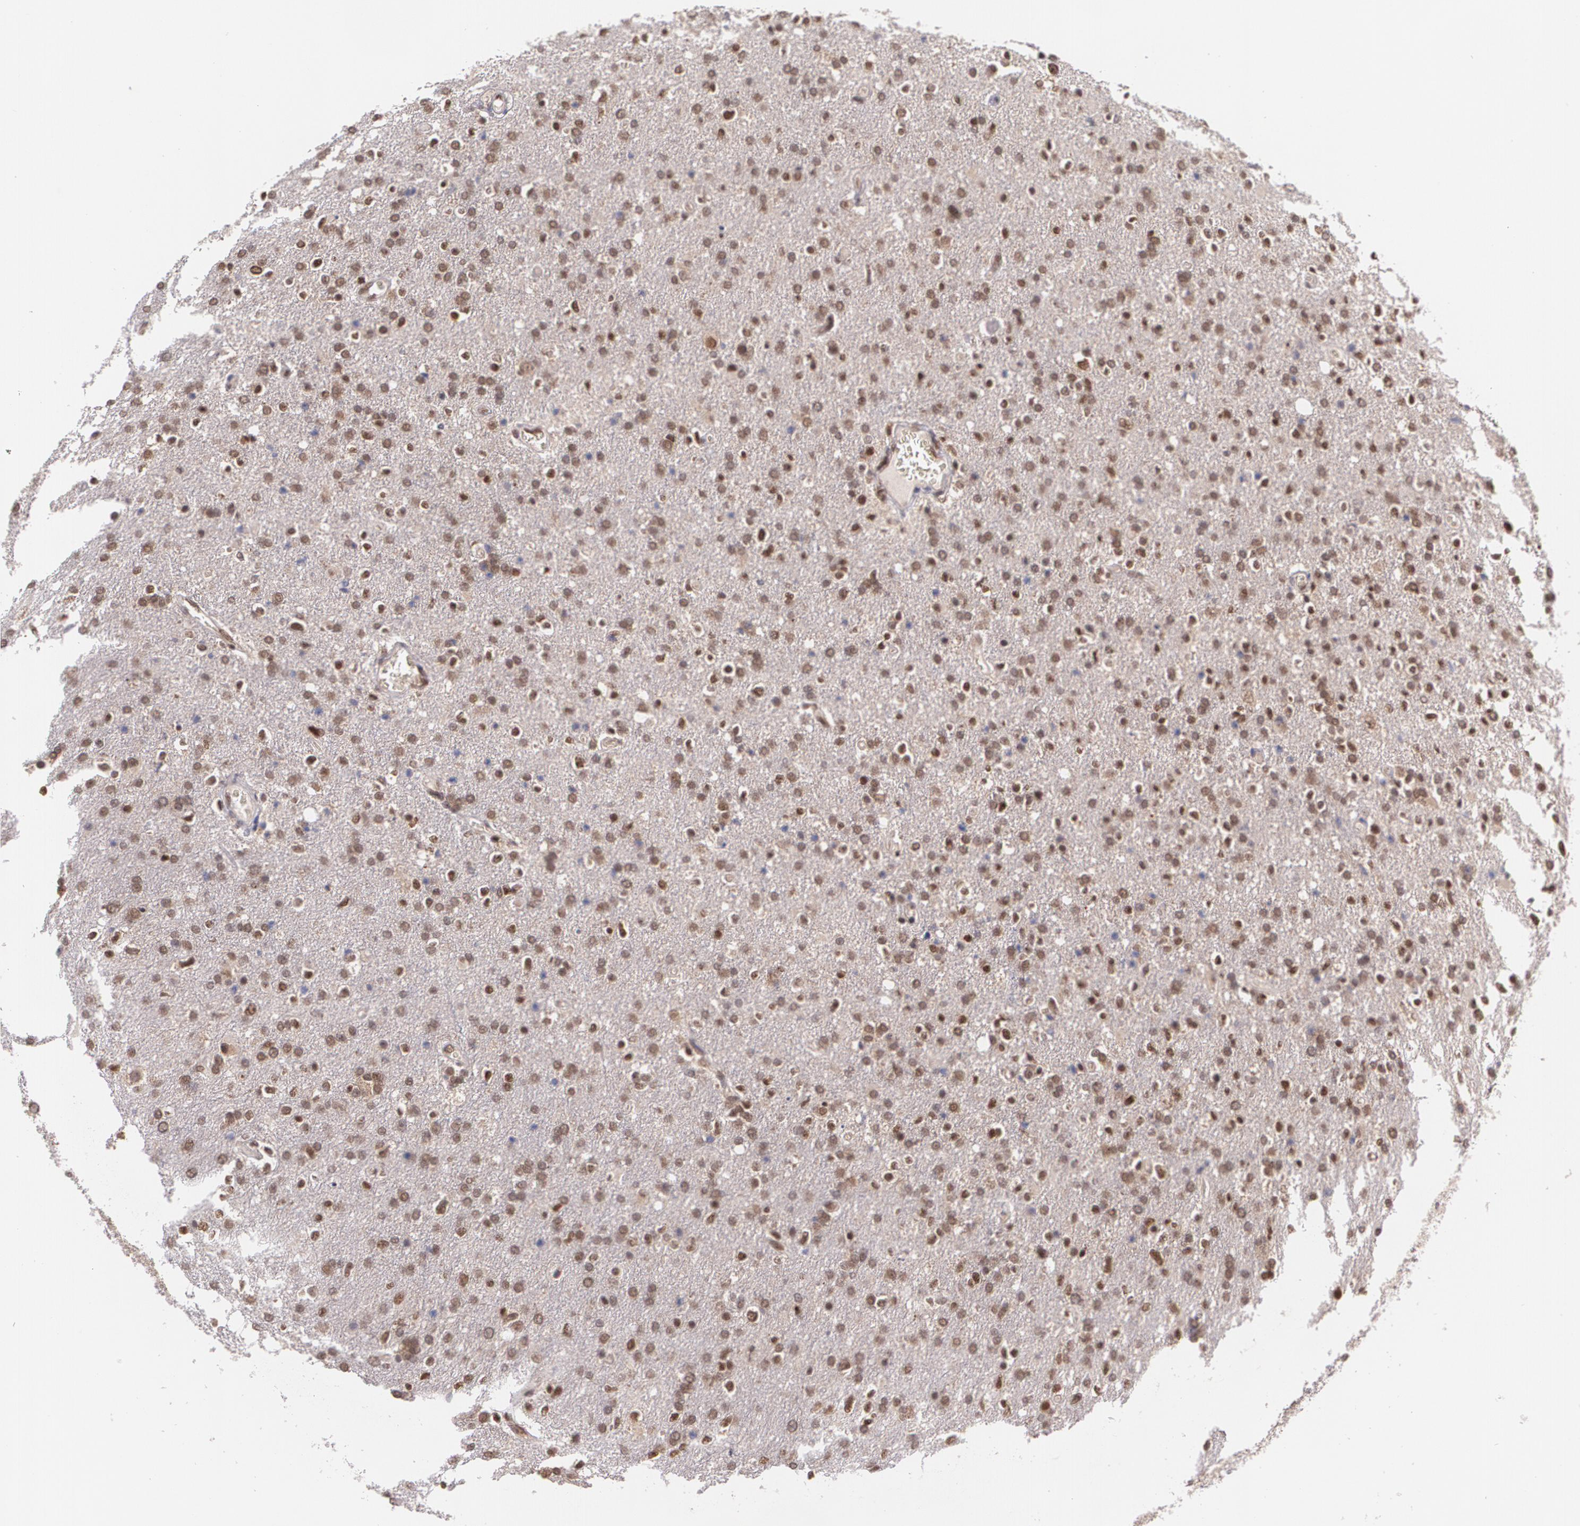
{"staining": {"intensity": "moderate", "quantity": "25%-75%", "location": "nuclear"}, "tissue": "glioma", "cell_type": "Tumor cells", "image_type": "cancer", "snomed": [{"axis": "morphology", "description": "Glioma, malignant, High grade"}, {"axis": "topography", "description": "Brain"}], "caption": "Protein expression analysis of human high-grade glioma (malignant) reveals moderate nuclear staining in approximately 25%-75% of tumor cells.", "gene": "CUL2", "patient": {"sex": "male", "age": 33}}